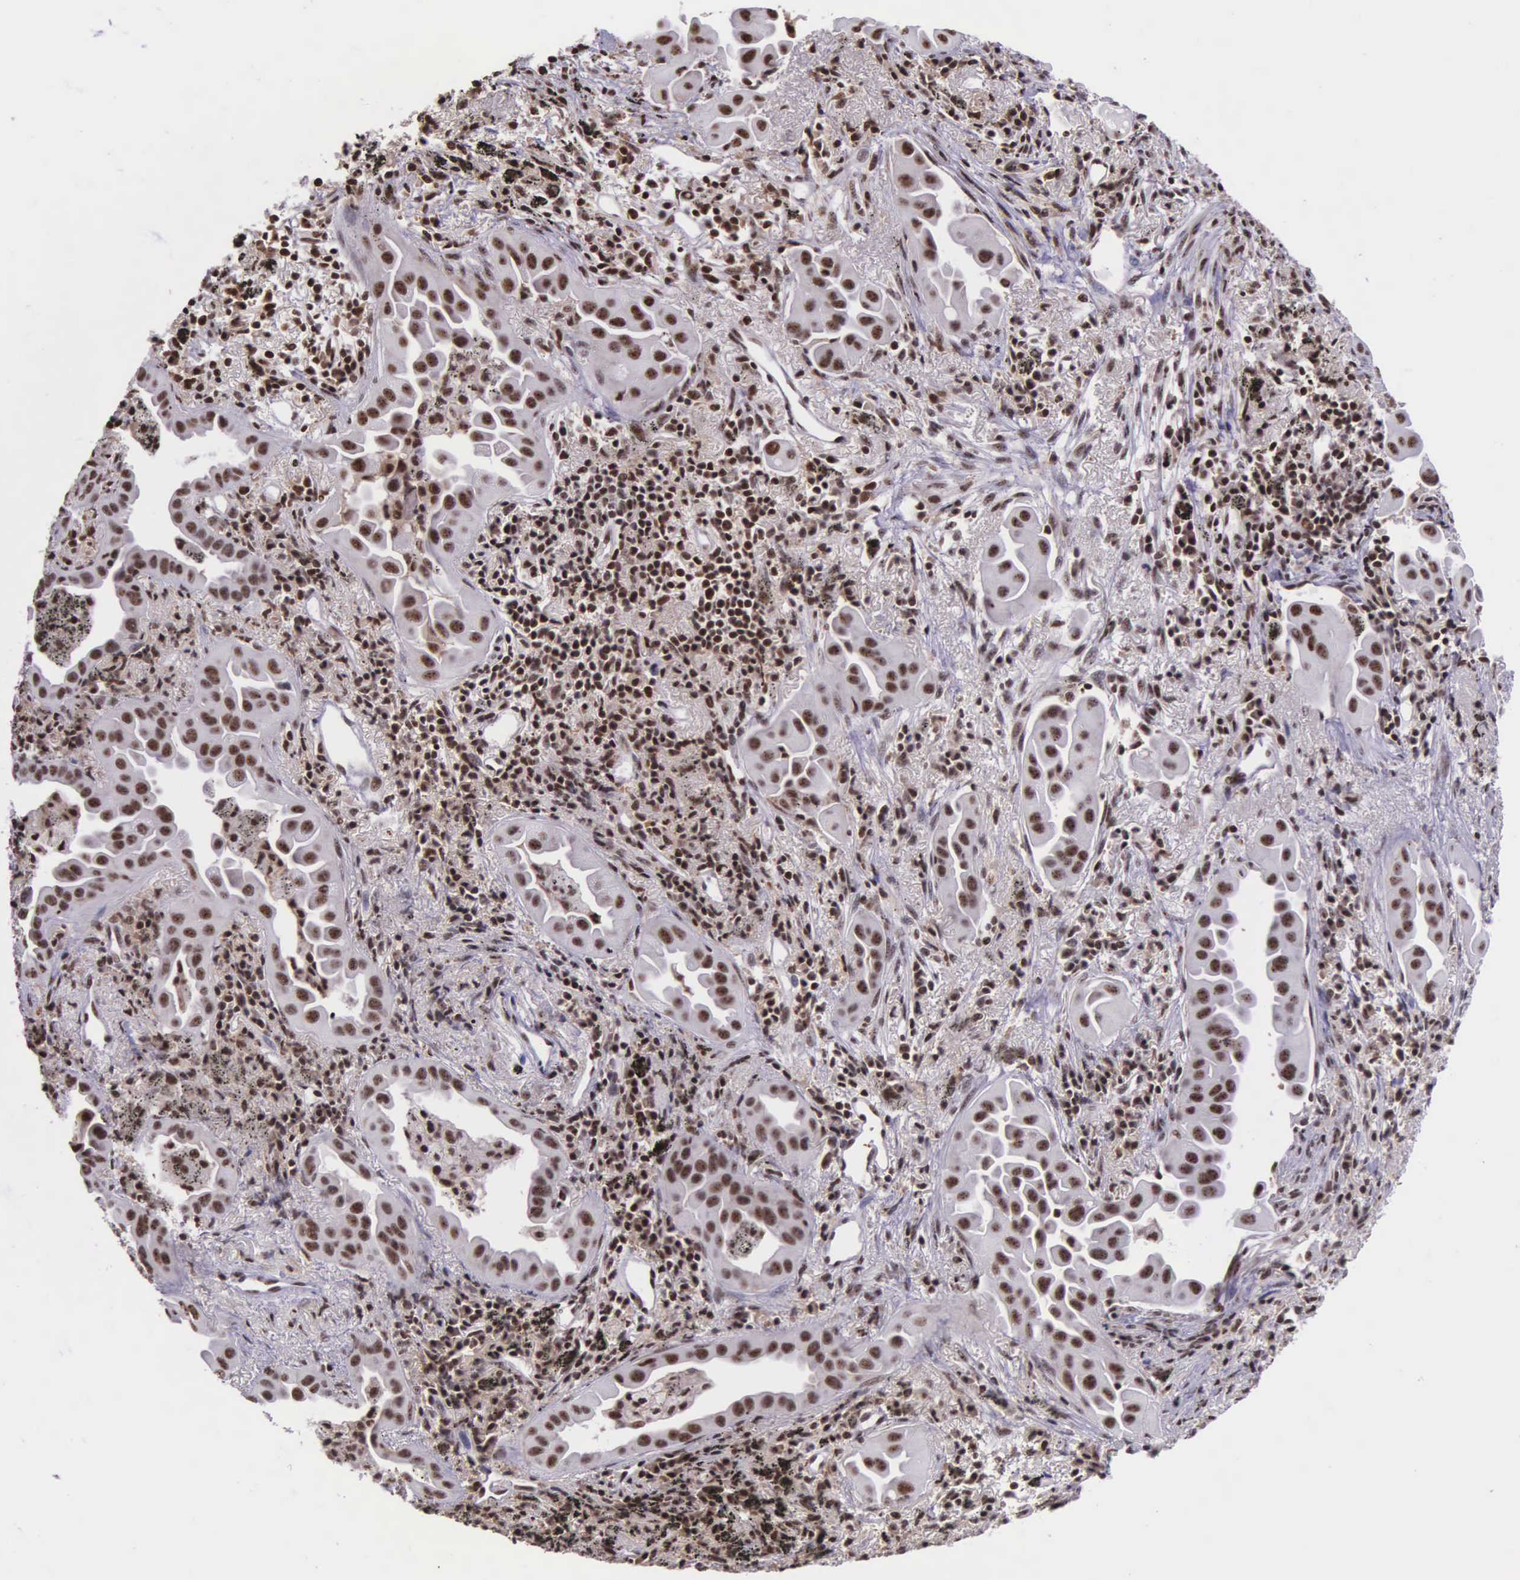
{"staining": {"intensity": "weak", "quantity": ">75%", "location": "nuclear"}, "tissue": "lung cancer", "cell_type": "Tumor cells", "image_type": "cancer", "snomed": [{"axis": "morphology", "description": "Adenocarcinoma, NOS"}, {"axis": "topography", "description": "Lung"}], "caption": "Brown immunohistochemical staining in lung cancer exhibits weak nuclear staining in approximately >75% of tumor cells.", "gene": "FAM47A", "patient": {"sex": "male", "age": 68}}